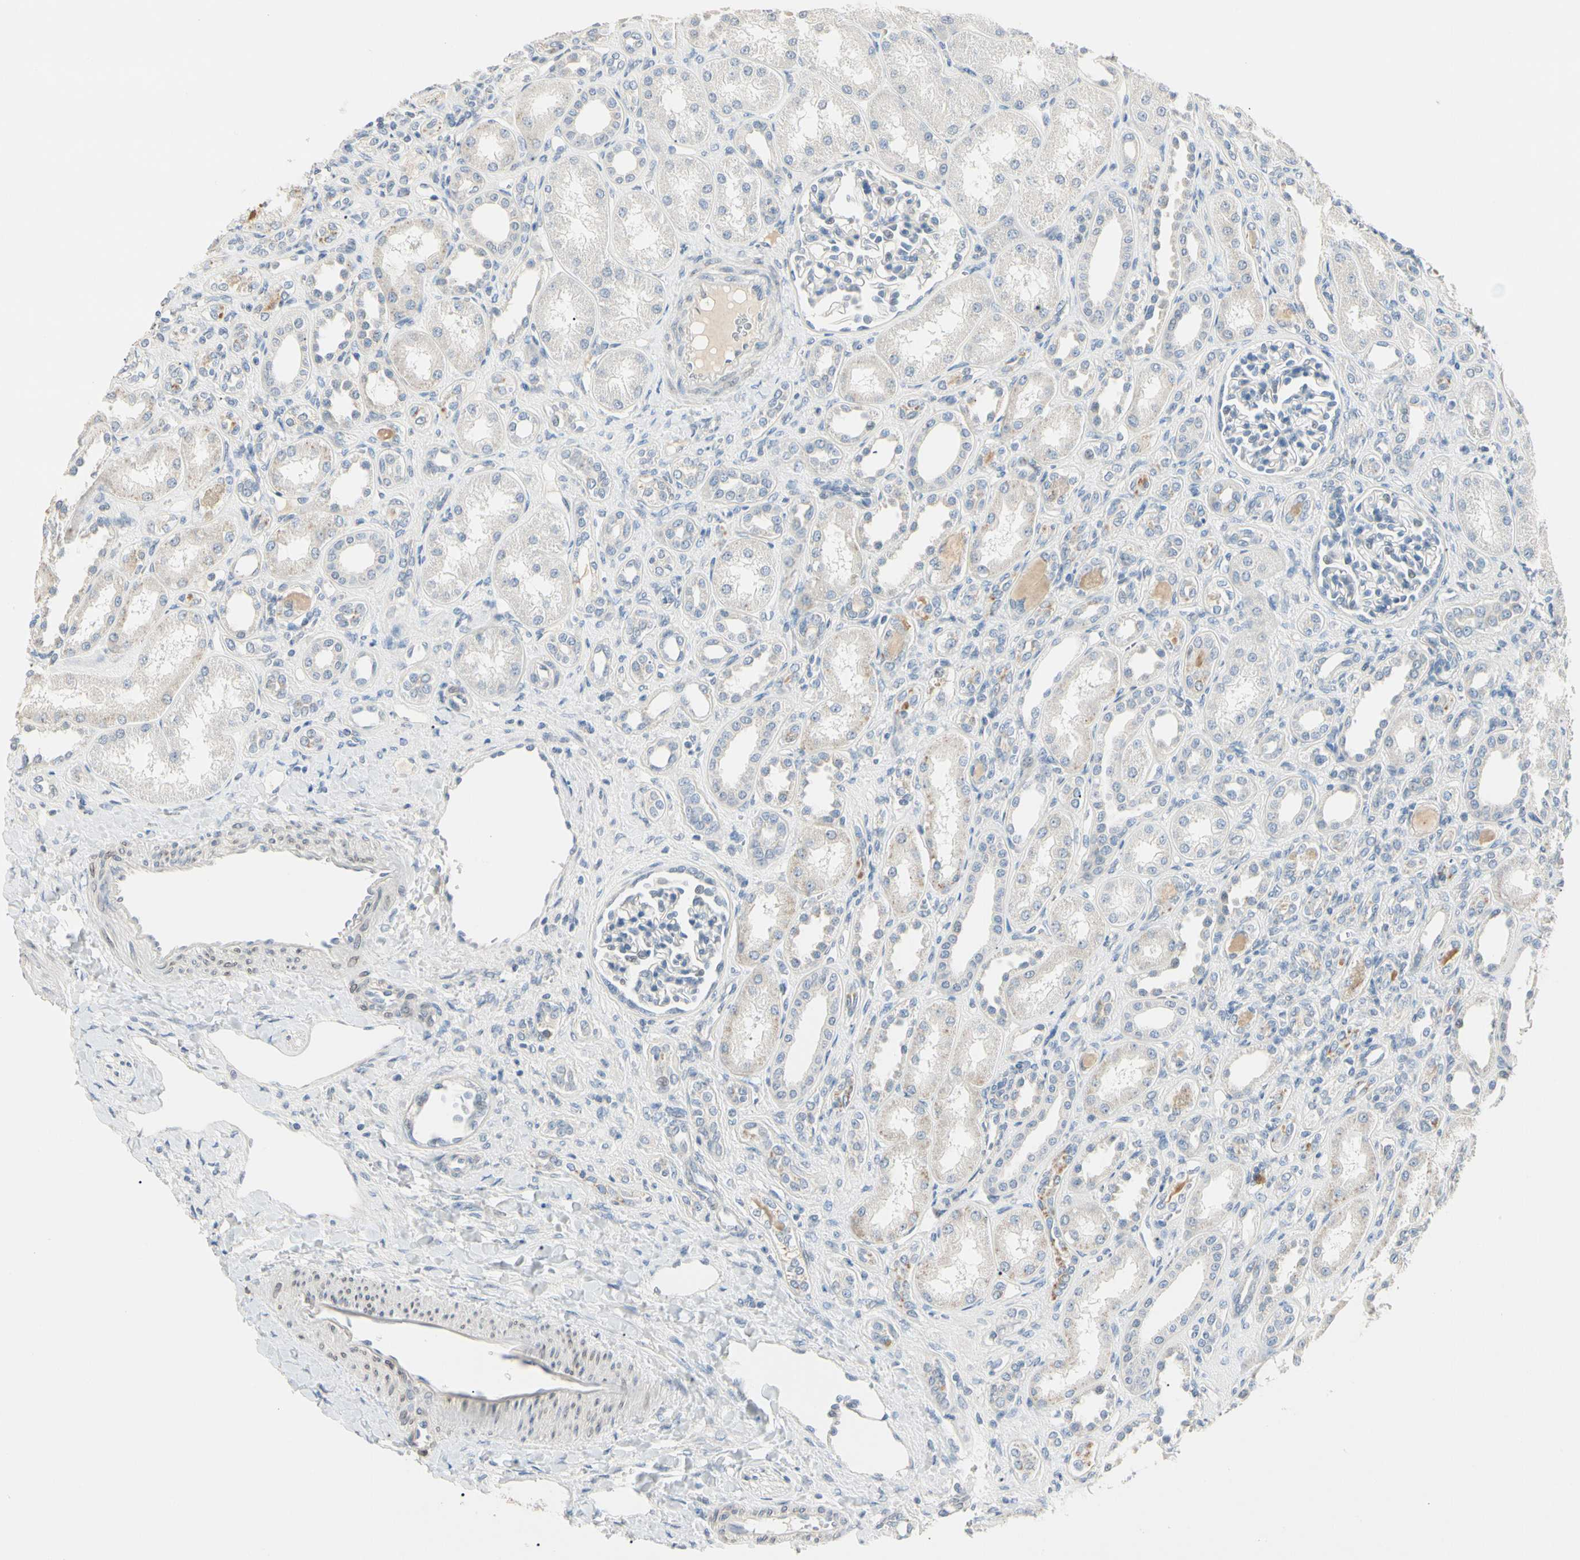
{"staining": {"intensity": "negative", "quantity": "none", "location": "none"}, "tissue": "kidney", "cell_type": "Cells in glomeruli", "image_type": "normal", "snomed": [{"axis": "morphology", "description": "Normal tissue, NOS"}, {"axis": "topography", "description": "Kidney"}], "caption": "This is a micrograph of IHC staining of unremarkable kidney, which shows no expression in cells in glomeruli.", "gene": "PRSS21", "patient": {"sex": "male", "age": 7}}